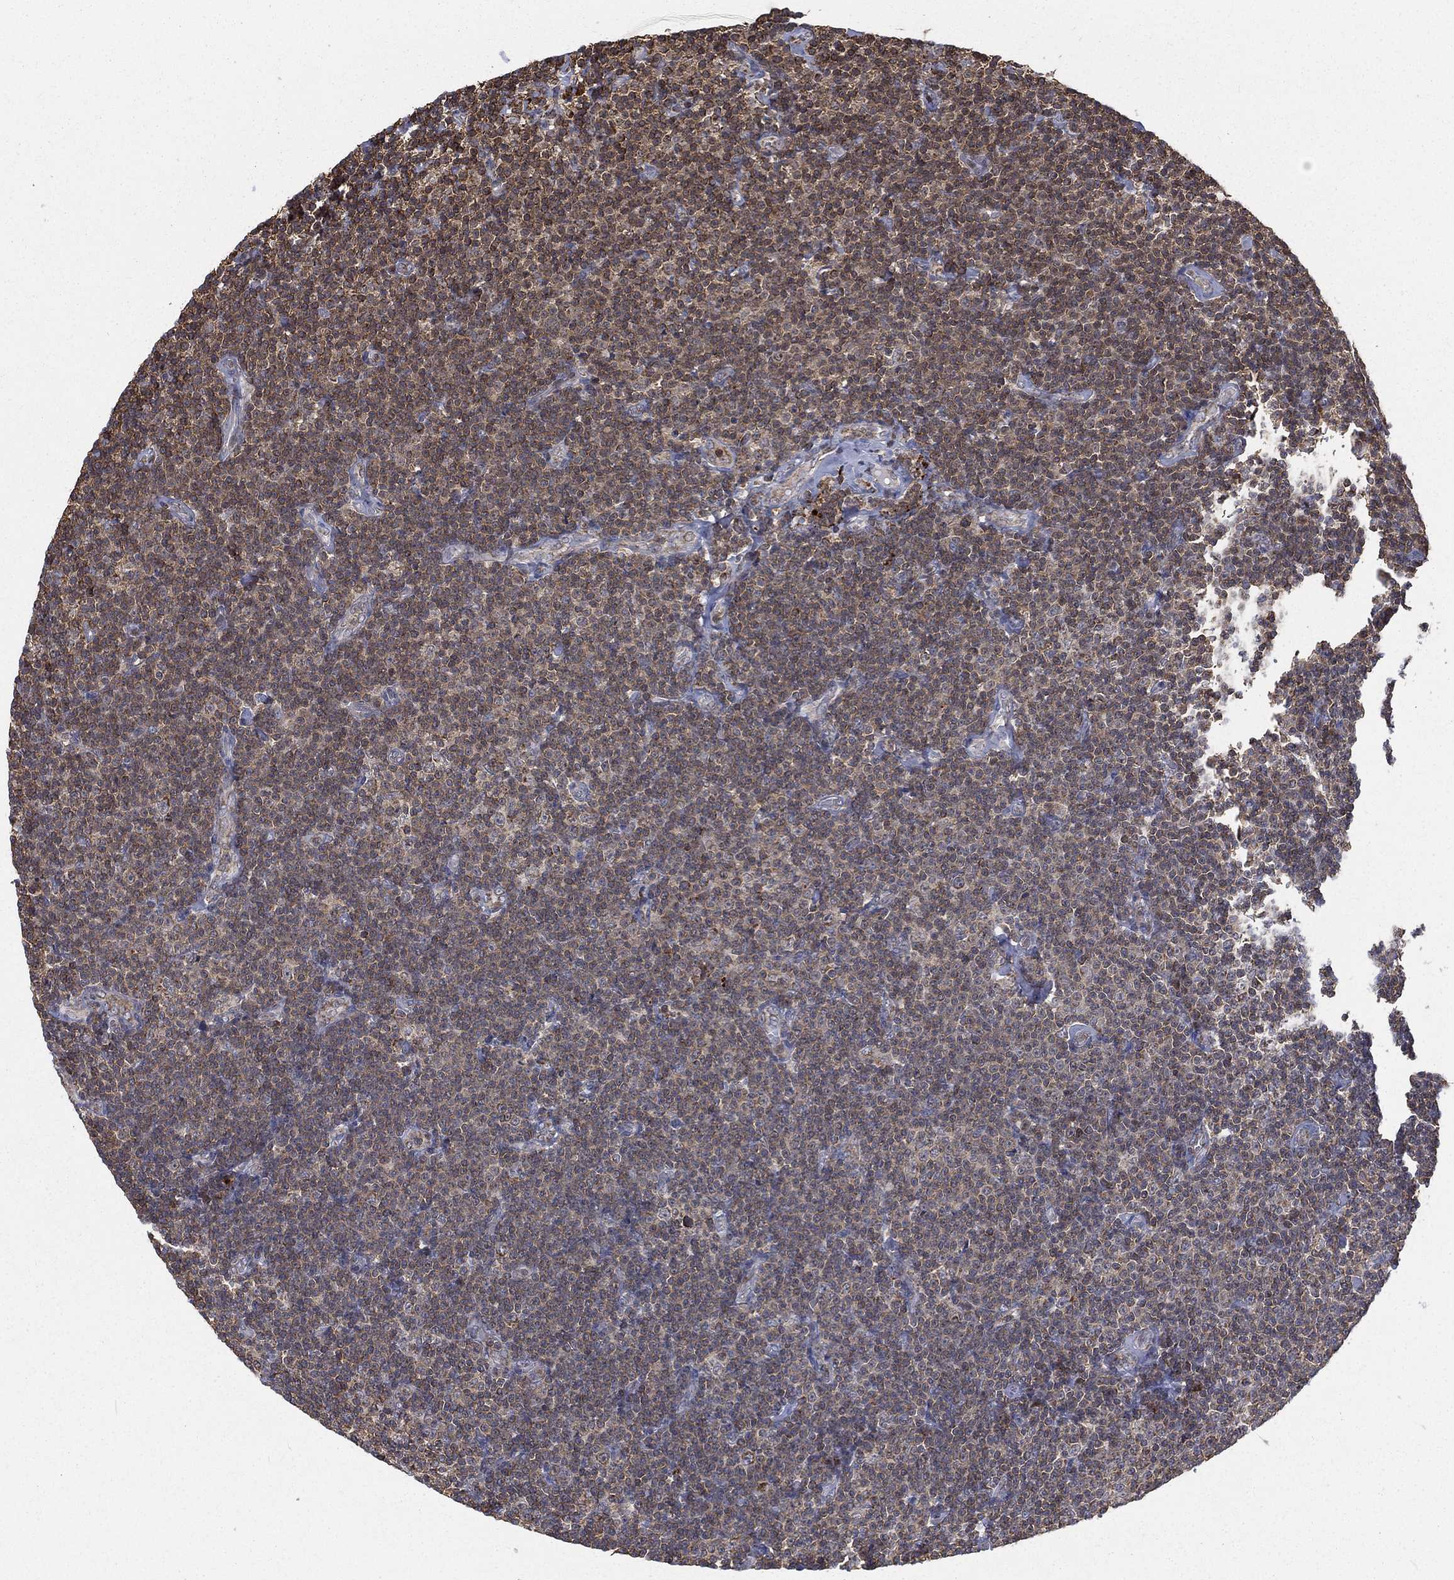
{"staining": {"intensity": "moderate", "quantity": "25%-75%", "location": "cytoplasmic/membranous"}, "tissue": "lymphoma", "cell_type": "Tumor cells", "image_type": "cancer", "snomed": [{"axis": "morphology", "description": "Malignant lymphoma, non-Hodgkin's type, Low grade"}, {"axis": "topography", "description": "Lymph node"}], "caption": "A brown stain highlights moderate cytoplasmic/membranous expression of a protein in human low-grade malignant lymphoma, non-Hodgkin's type tumor cells.", "gene": "RIN3", "patient": {"sex": "male", "age": 81}}